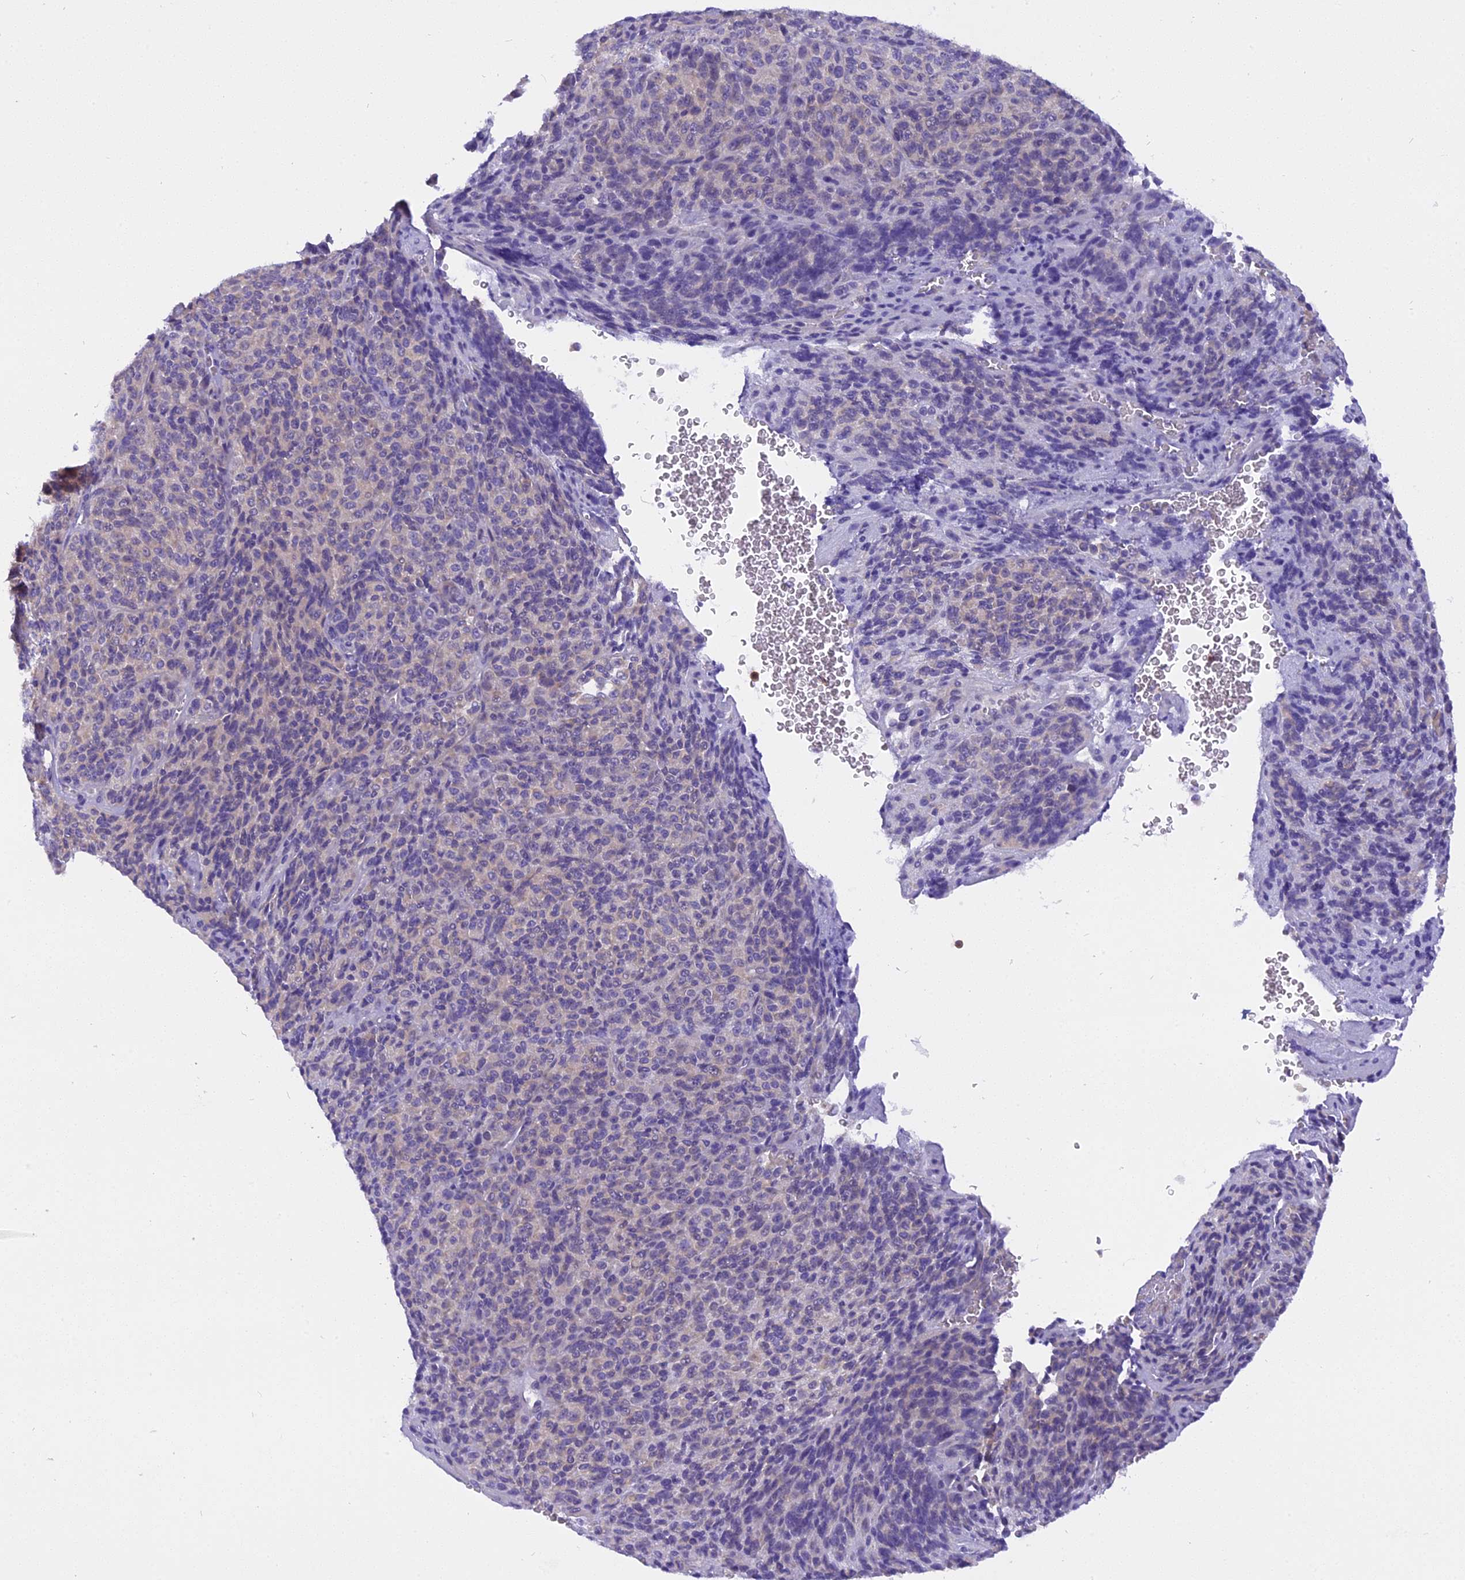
{"staining": {"intensity": "negative", "quantity": "none", "location": "none"}, "tissue": "melanoma", "cell_type": "Tumor cells", "image_type": "cancer", "snomed": [{"axis": "morphology", "description": "Malignant melanoma, Metastatic site"}, {"axis": "topography", "description": "Brain"}], "caption": "IHC image of melanoma stained for a protein (brown), which shows no positivity in tumor cells.", "gene": "TRIM3", "patient": {"sex": "female", "age": 56}}